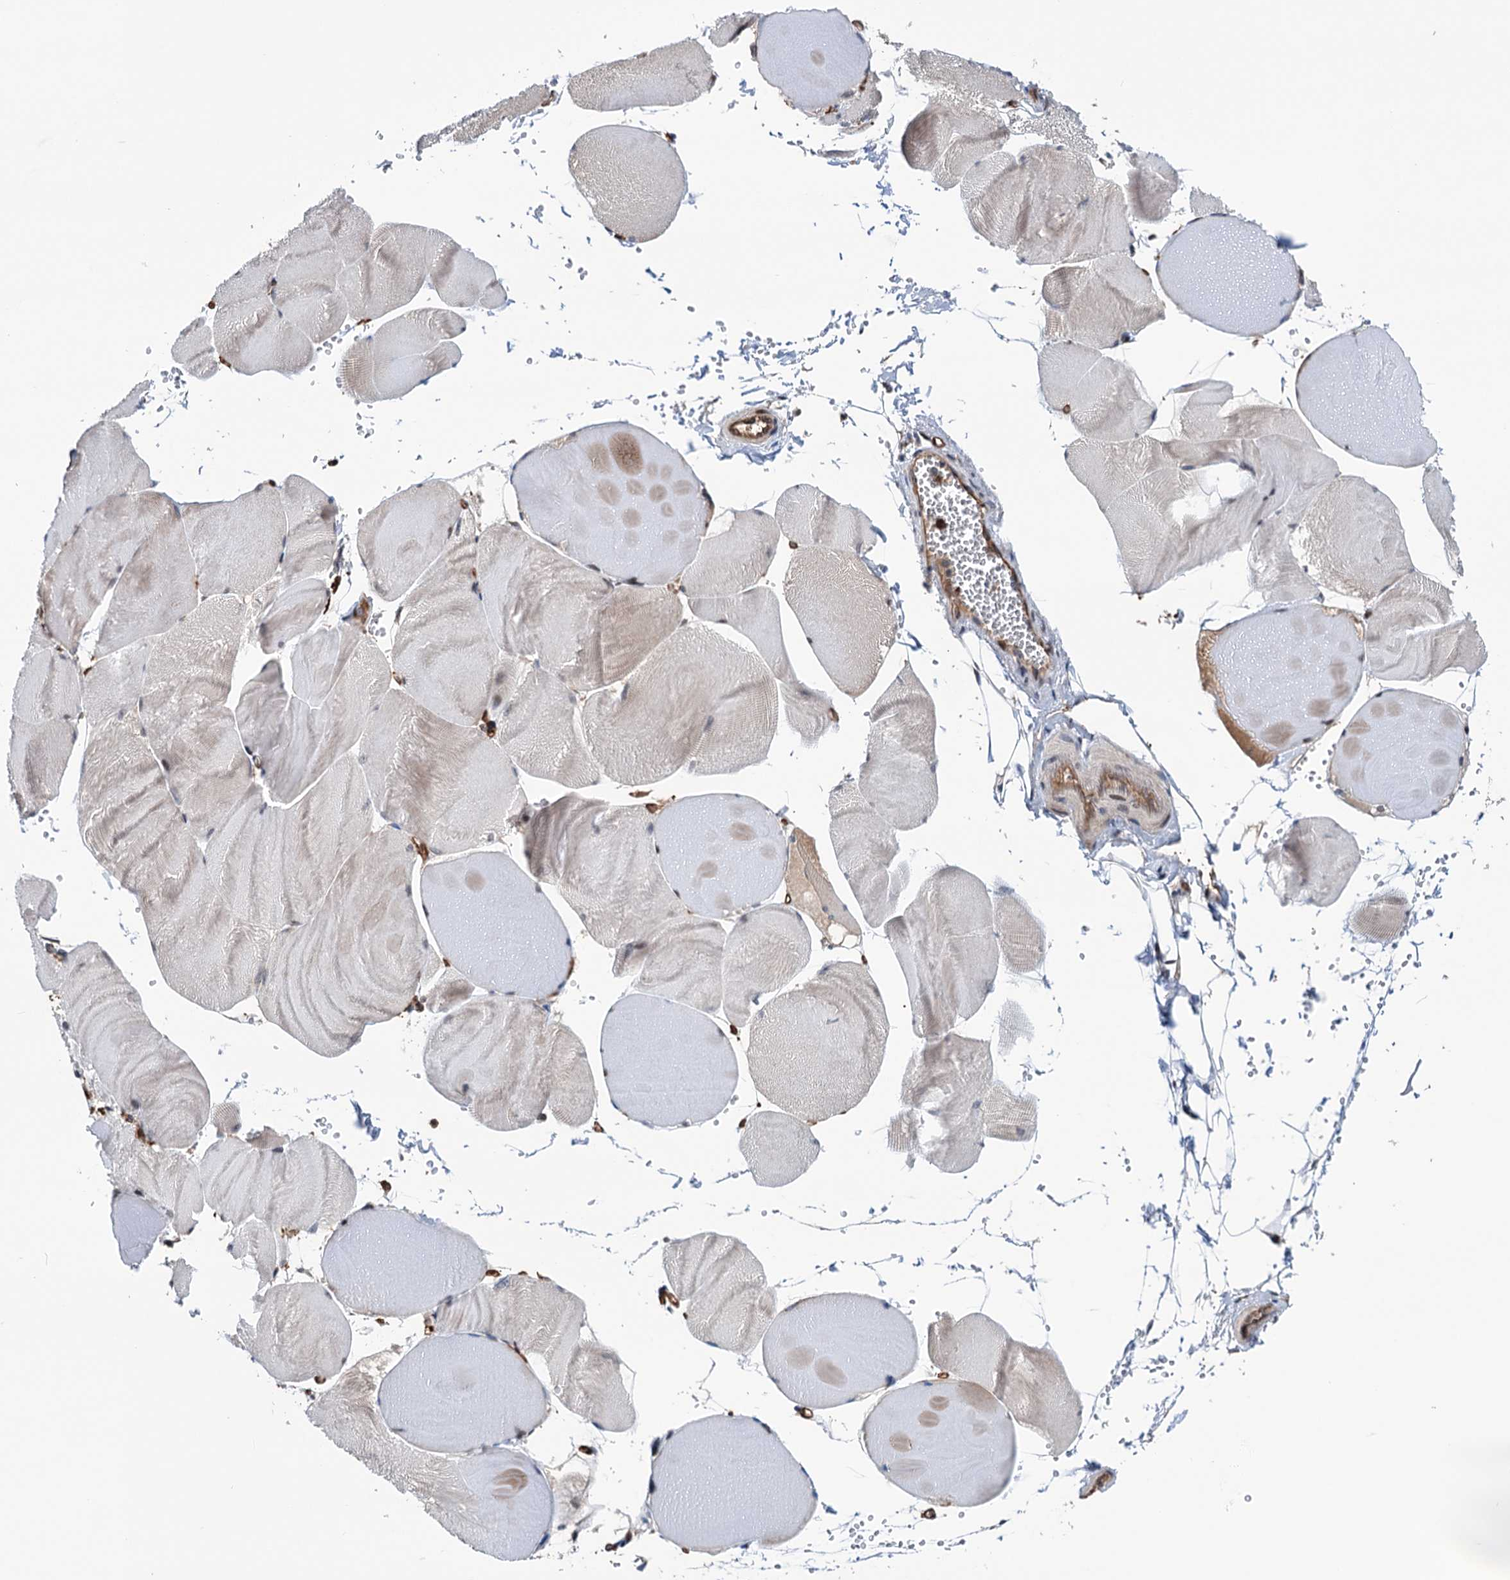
{"staining": {"intensity": "negative", "quantity": "none", "location": "none"}, "tissue": "skeletal muscle", "cell_type": "Myocytes", "image_type": "normal", "snomed": [{"axis": "morphology", "description": "Normal tissue, NOS"}, {"axis": "morphology", "description": "Basal cell carcinoma"}, {"axis": "topography", "description": "Skeletal muscle"}], "caption": "IHC histopathology image of normal human skeletal muscle stained for a protein (brown), which reveals no staining in myocytes.", "gene": "NCAPD2", "patient": {"sex": "female", "age": 64}}